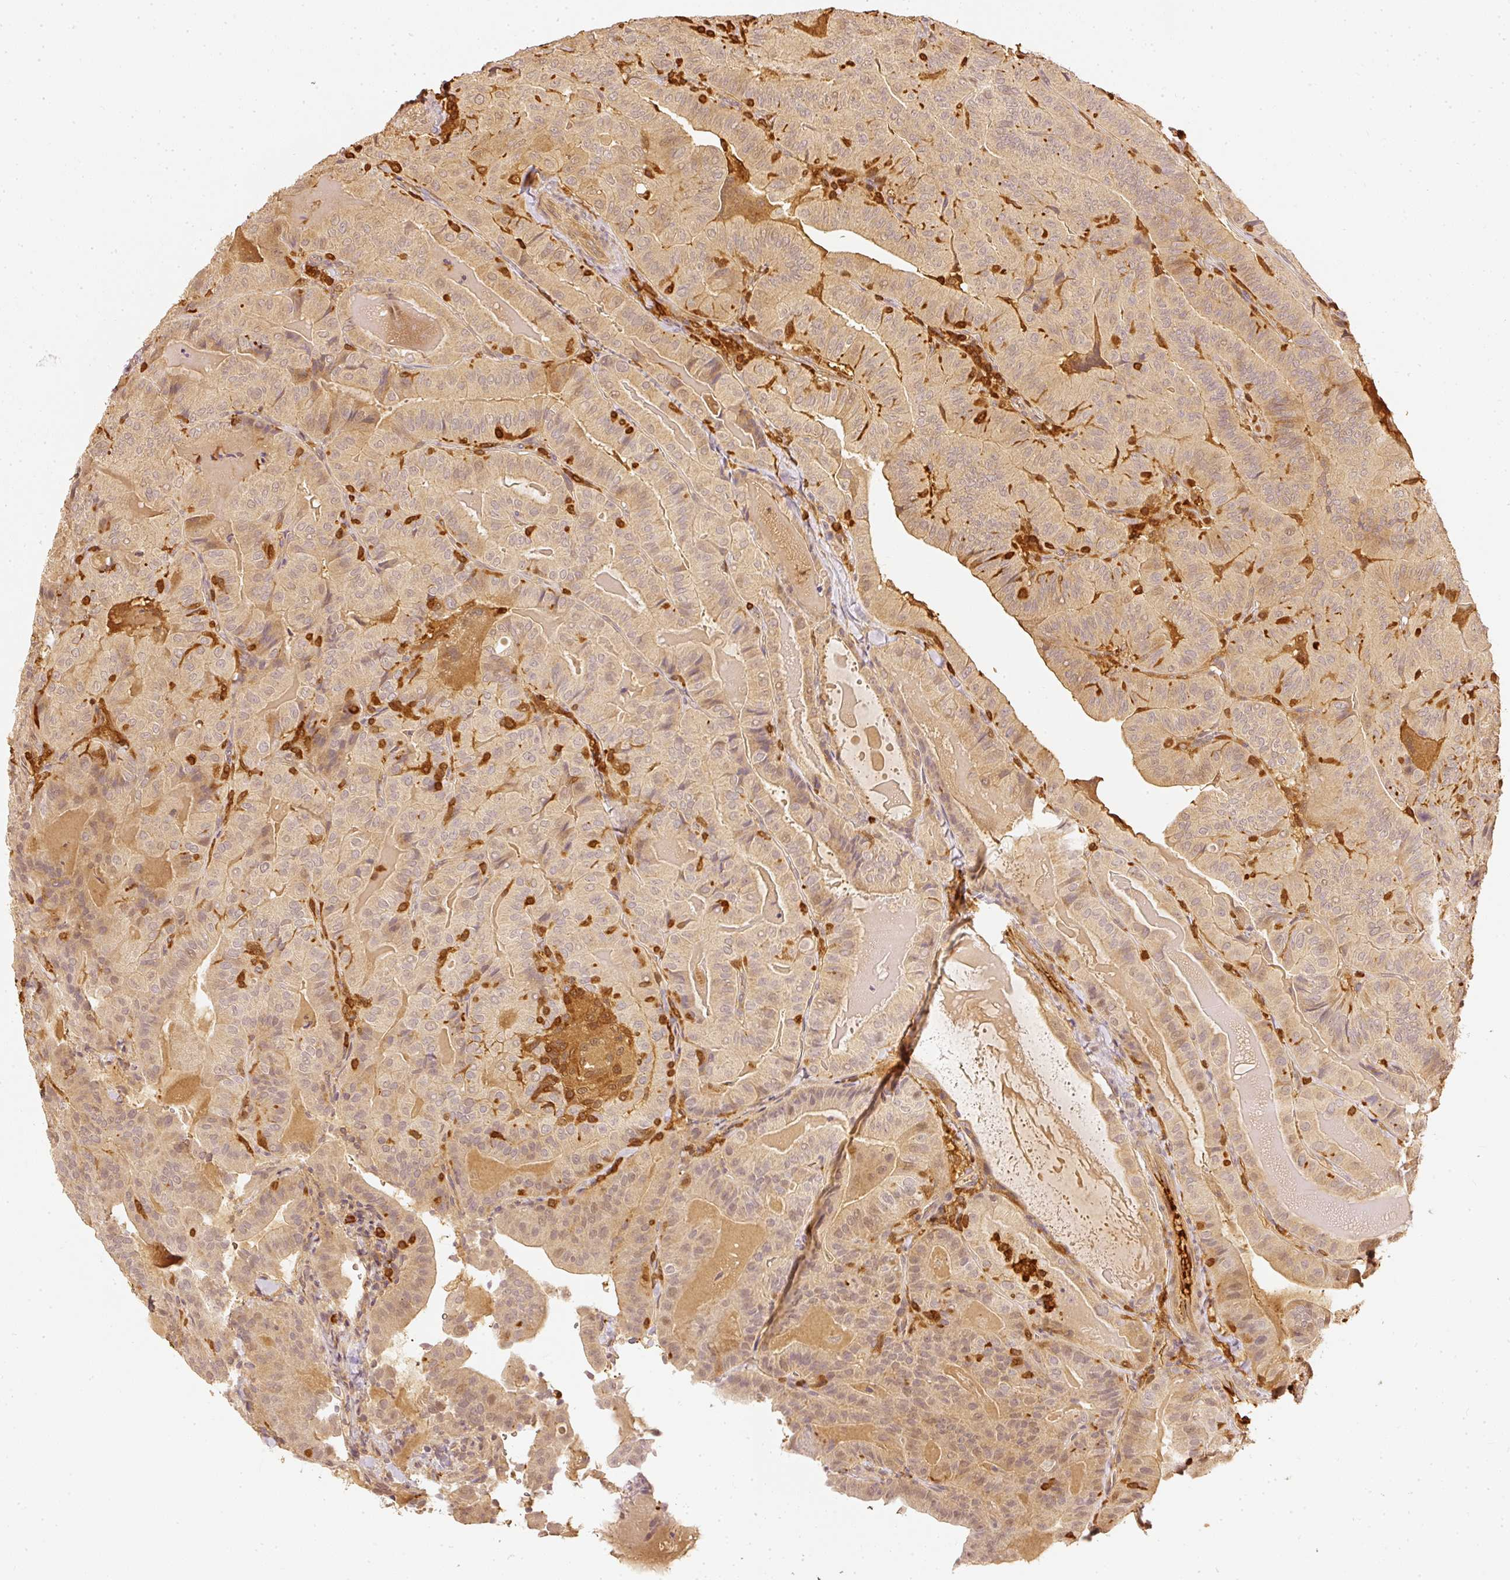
{"staining": {"intensity": "weak", "quantity": ">75%", "location": "cytoplasmic/membranous"}, "tissue": "thyroid cancer", "cell_type": "Tumor cells", "image_type": "cancer", "snomed": [{"axis": "morphology", "description": "Papillary adenocarcinoma, NOS"}, {"axis": "topography", "description": "Thyroid gland"}], "caption": "Weak cytoplasmic/membranous protein expression is appreciated in approximately >75% of tumor cells in papillary adenocarcinoma (thyroid).", "gene": "PFN1", "patient": {"sex": "female", "age": 68}}